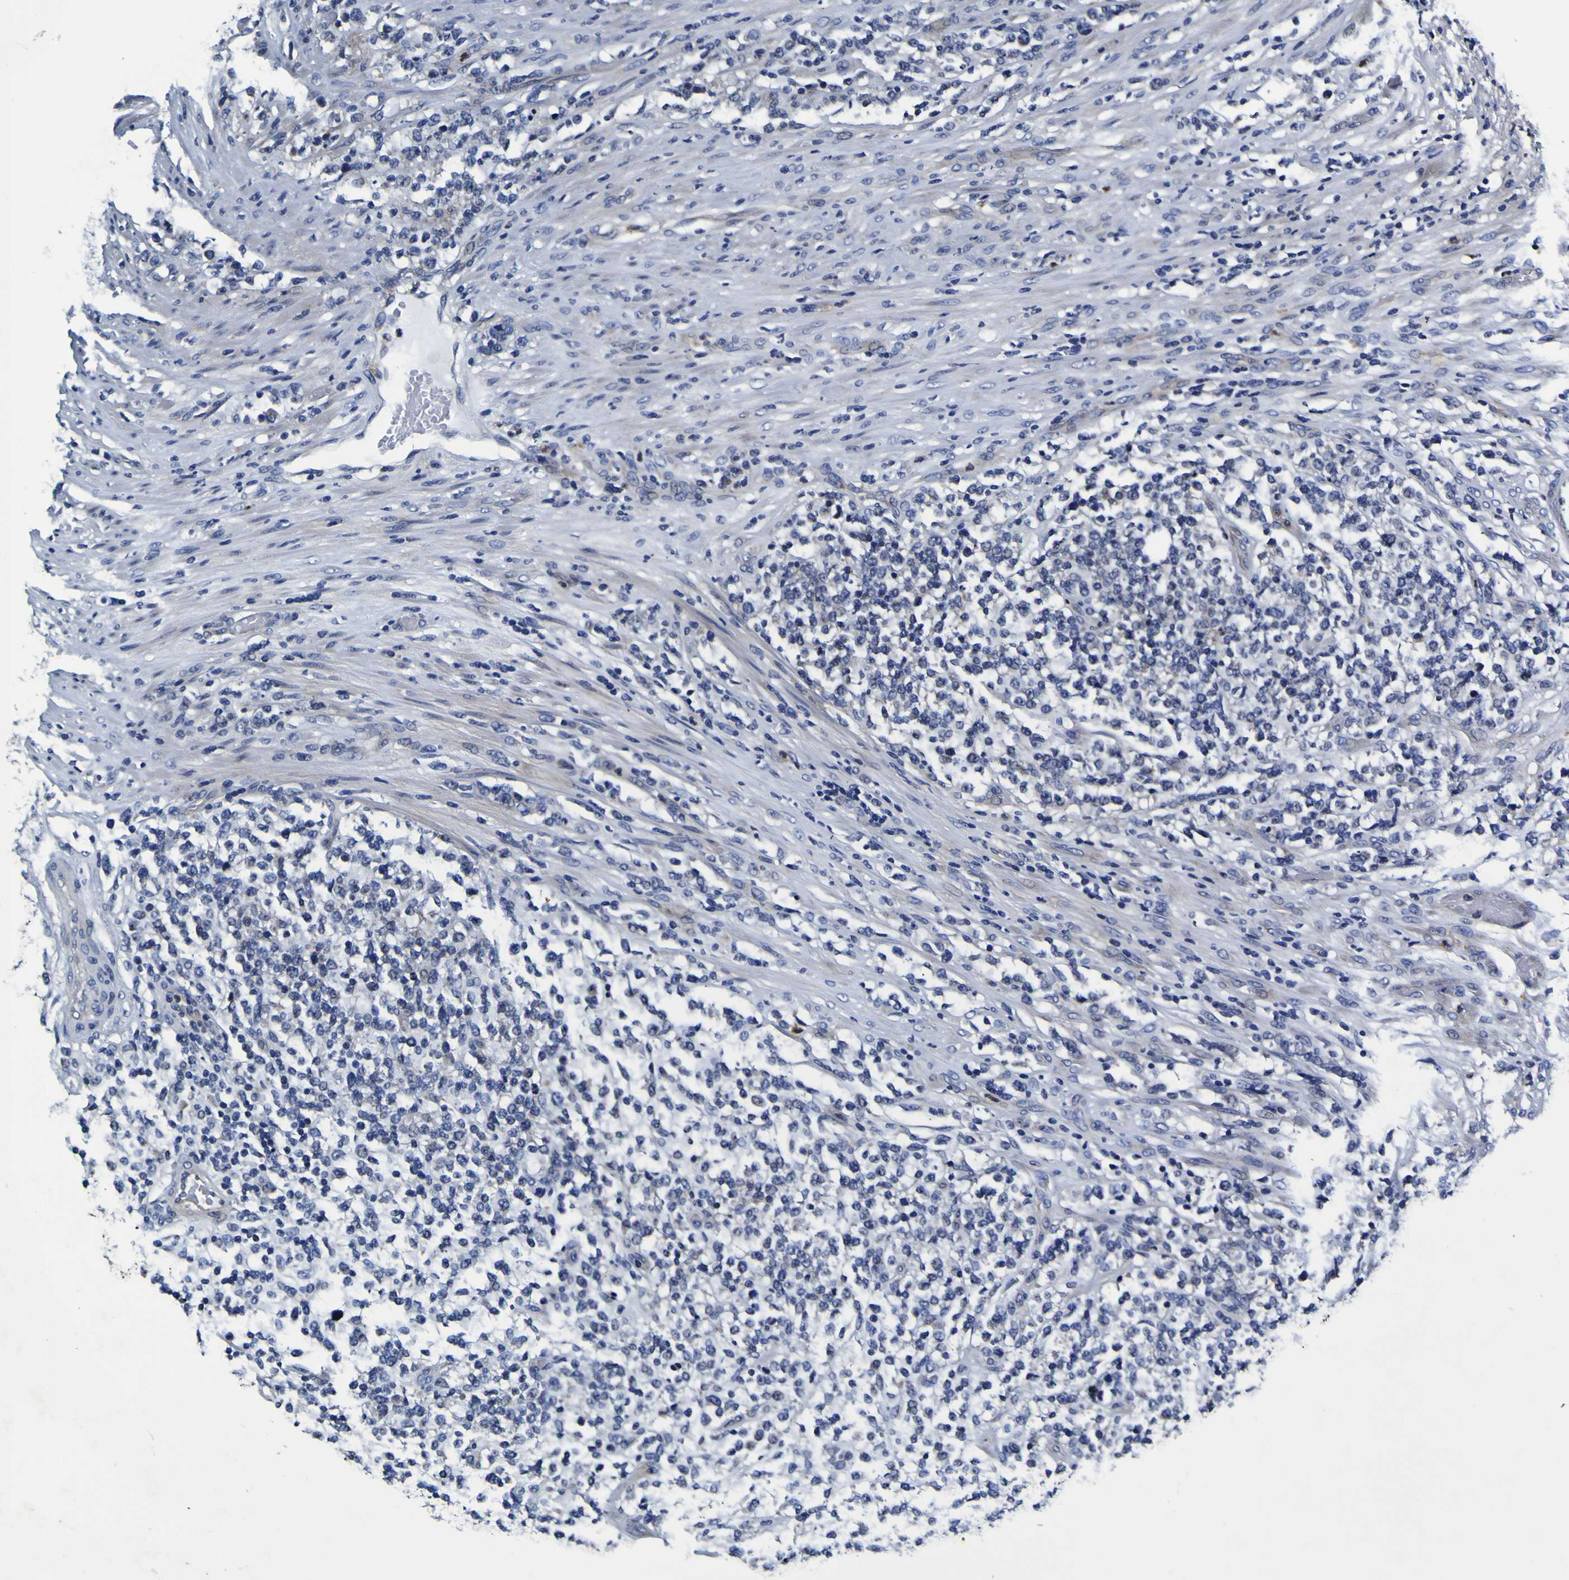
{"staining": {"intensity": "negative", "quantity": "none", "location": "none"}, "tissue": "lymphoma", "cell_type": "Tumor cells", "image_type": "cancer", "snomed": [{"axis": "morphology", "description": "Malignant lymphoma, non-Hodgkin's type, High grade"}, {"axis": "topography", "description": "Soft tissue"}], "caption": "Immunohistochemical staining of lymphoma demonstrates no significant expression in tumor cells.", "gene": "PANK4", "patient": {"sex": "male", "age": 18}}